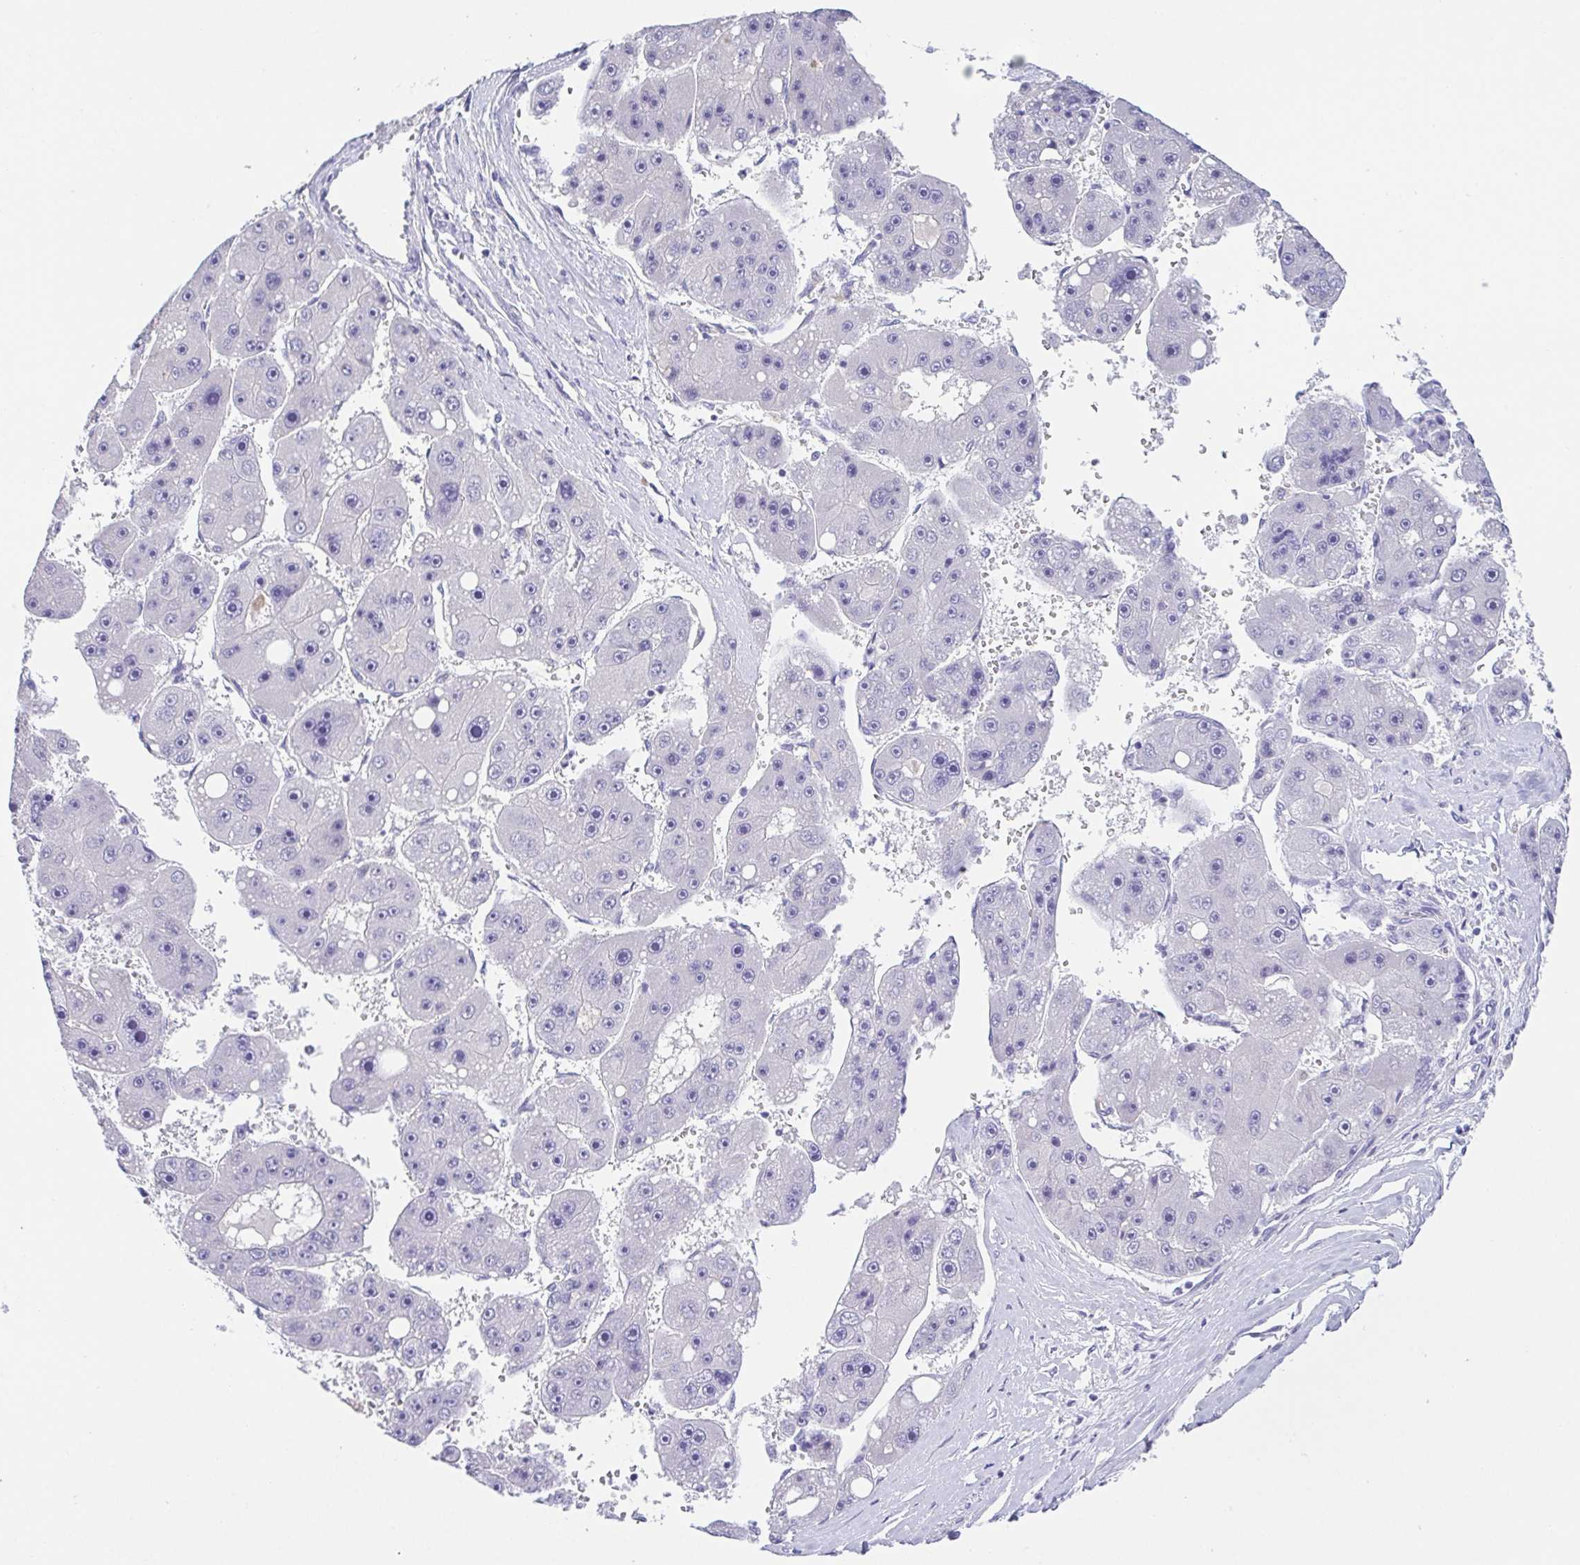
{"staining": {"intensity": "negative", "quantity": "none", "location": "none"}, "tissue": "liver cancer", "cell_type": "Tumor cells", "image_type": "cancer", "snomed": [{"axis": "morphology", "description": "Carcinoma, Hepatocellular, NOS"}, {"axis": "topography", "description": "Liver"}], "caption": "DAB (3,3'-diaminobenzidine) immunohistochemical staining of liver cancer (hepatocellular carcinoma) demonstrates no significant expression in tumor cells.", "gene": "HAPLN2", "patient": {"sex": "female", "age": 61}}